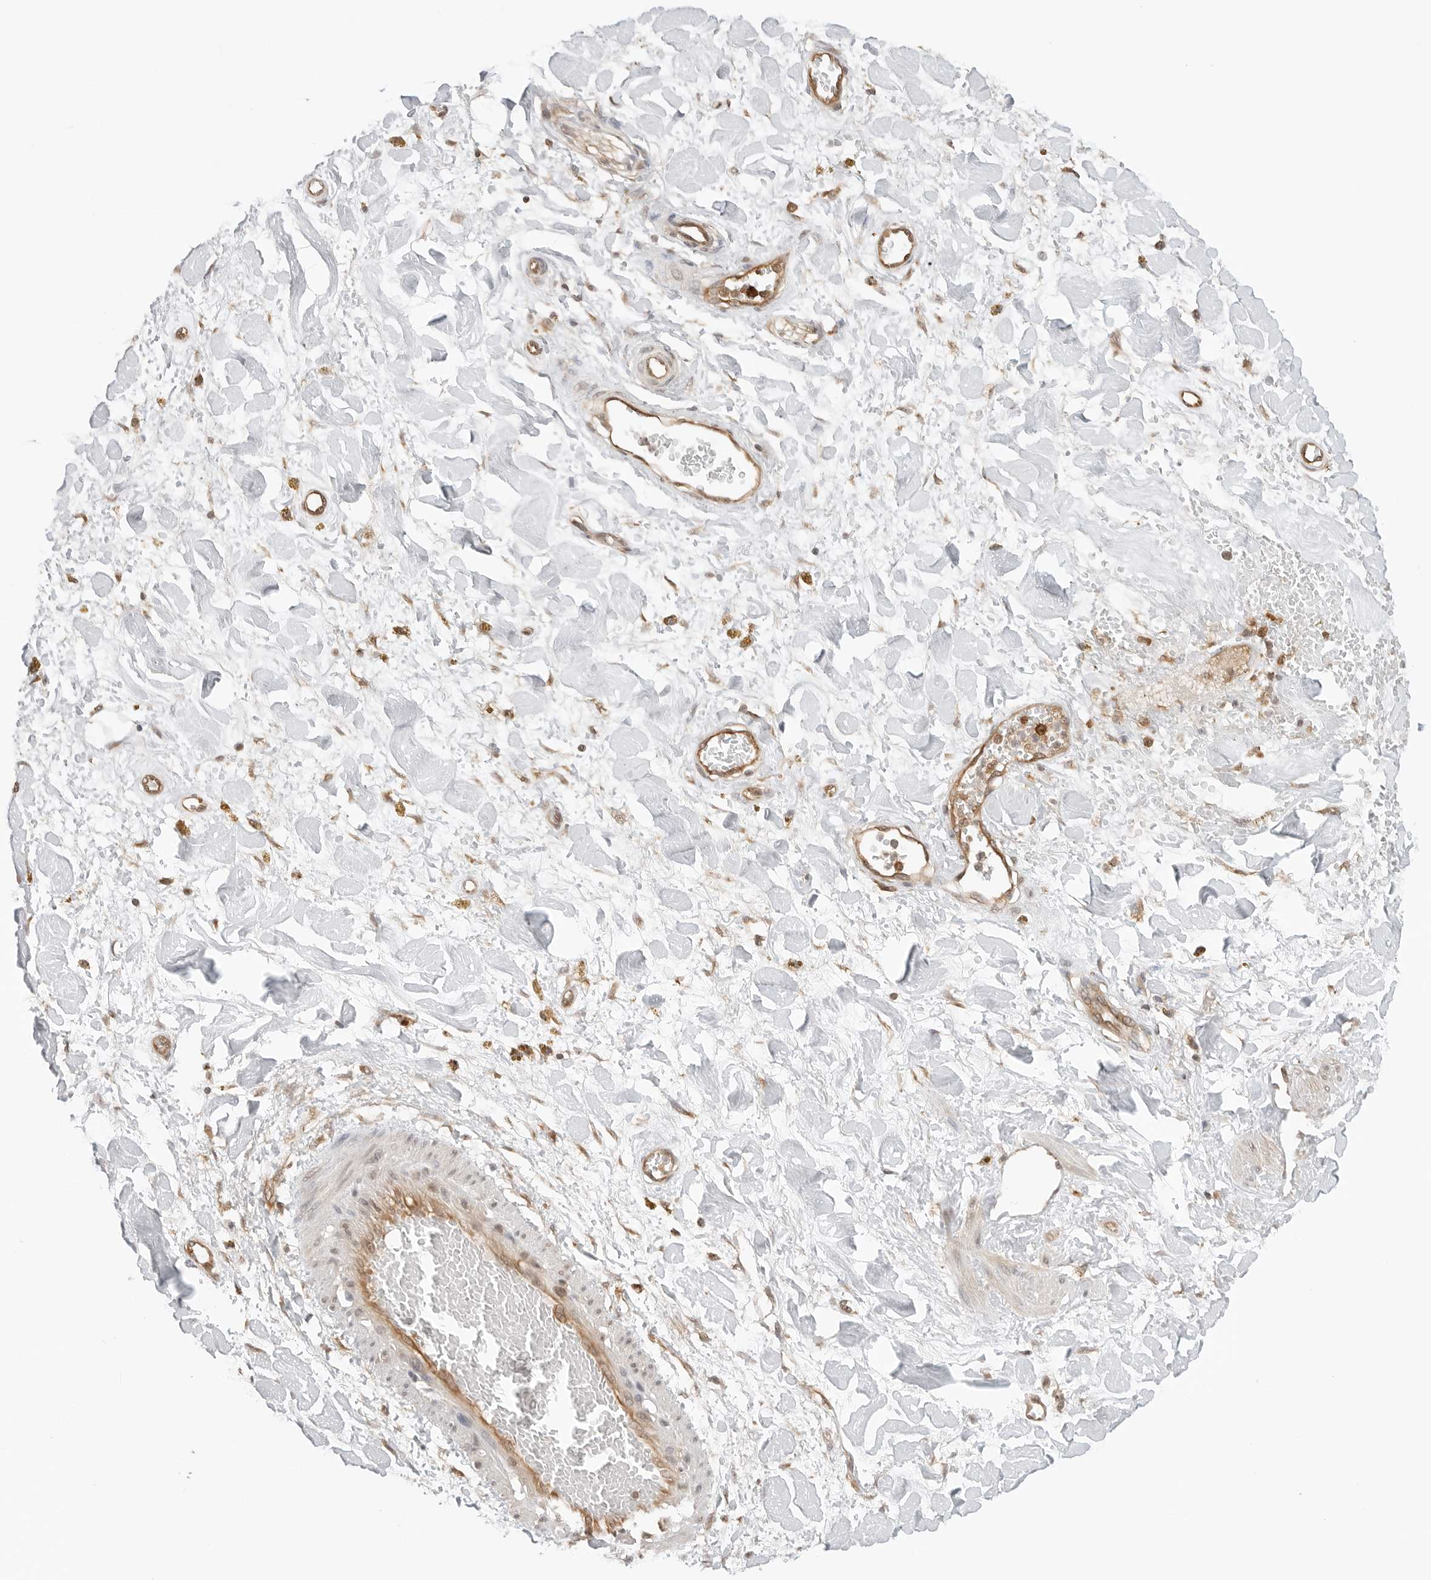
{"staining": {"intensity": "moderate", "quantity": ">75%", "location": "cytoplasmic/membranous,nuclear"}, "tissue": "soft tissue", "cell_type": "Fibroblasts", "image_type": "normal", "snomed": [{"axis": "morphology", "description": "Normal tissue, NOS"}, {"axis": "topography", "description": "Kidney"}, {"axis": "topography", "description": "Peripheral nerve tissue"}], "caption": "This micrograph reveals benign soft tissue stained with IHC to label a protein in brown. The cytoplasmic/membranous,nuclear of fibroblasts show moderate positivity for the protein. Nuclei are counter-stained blue.", "gene": "NUDC", "patient": {"sex": "male", "age": 7}}